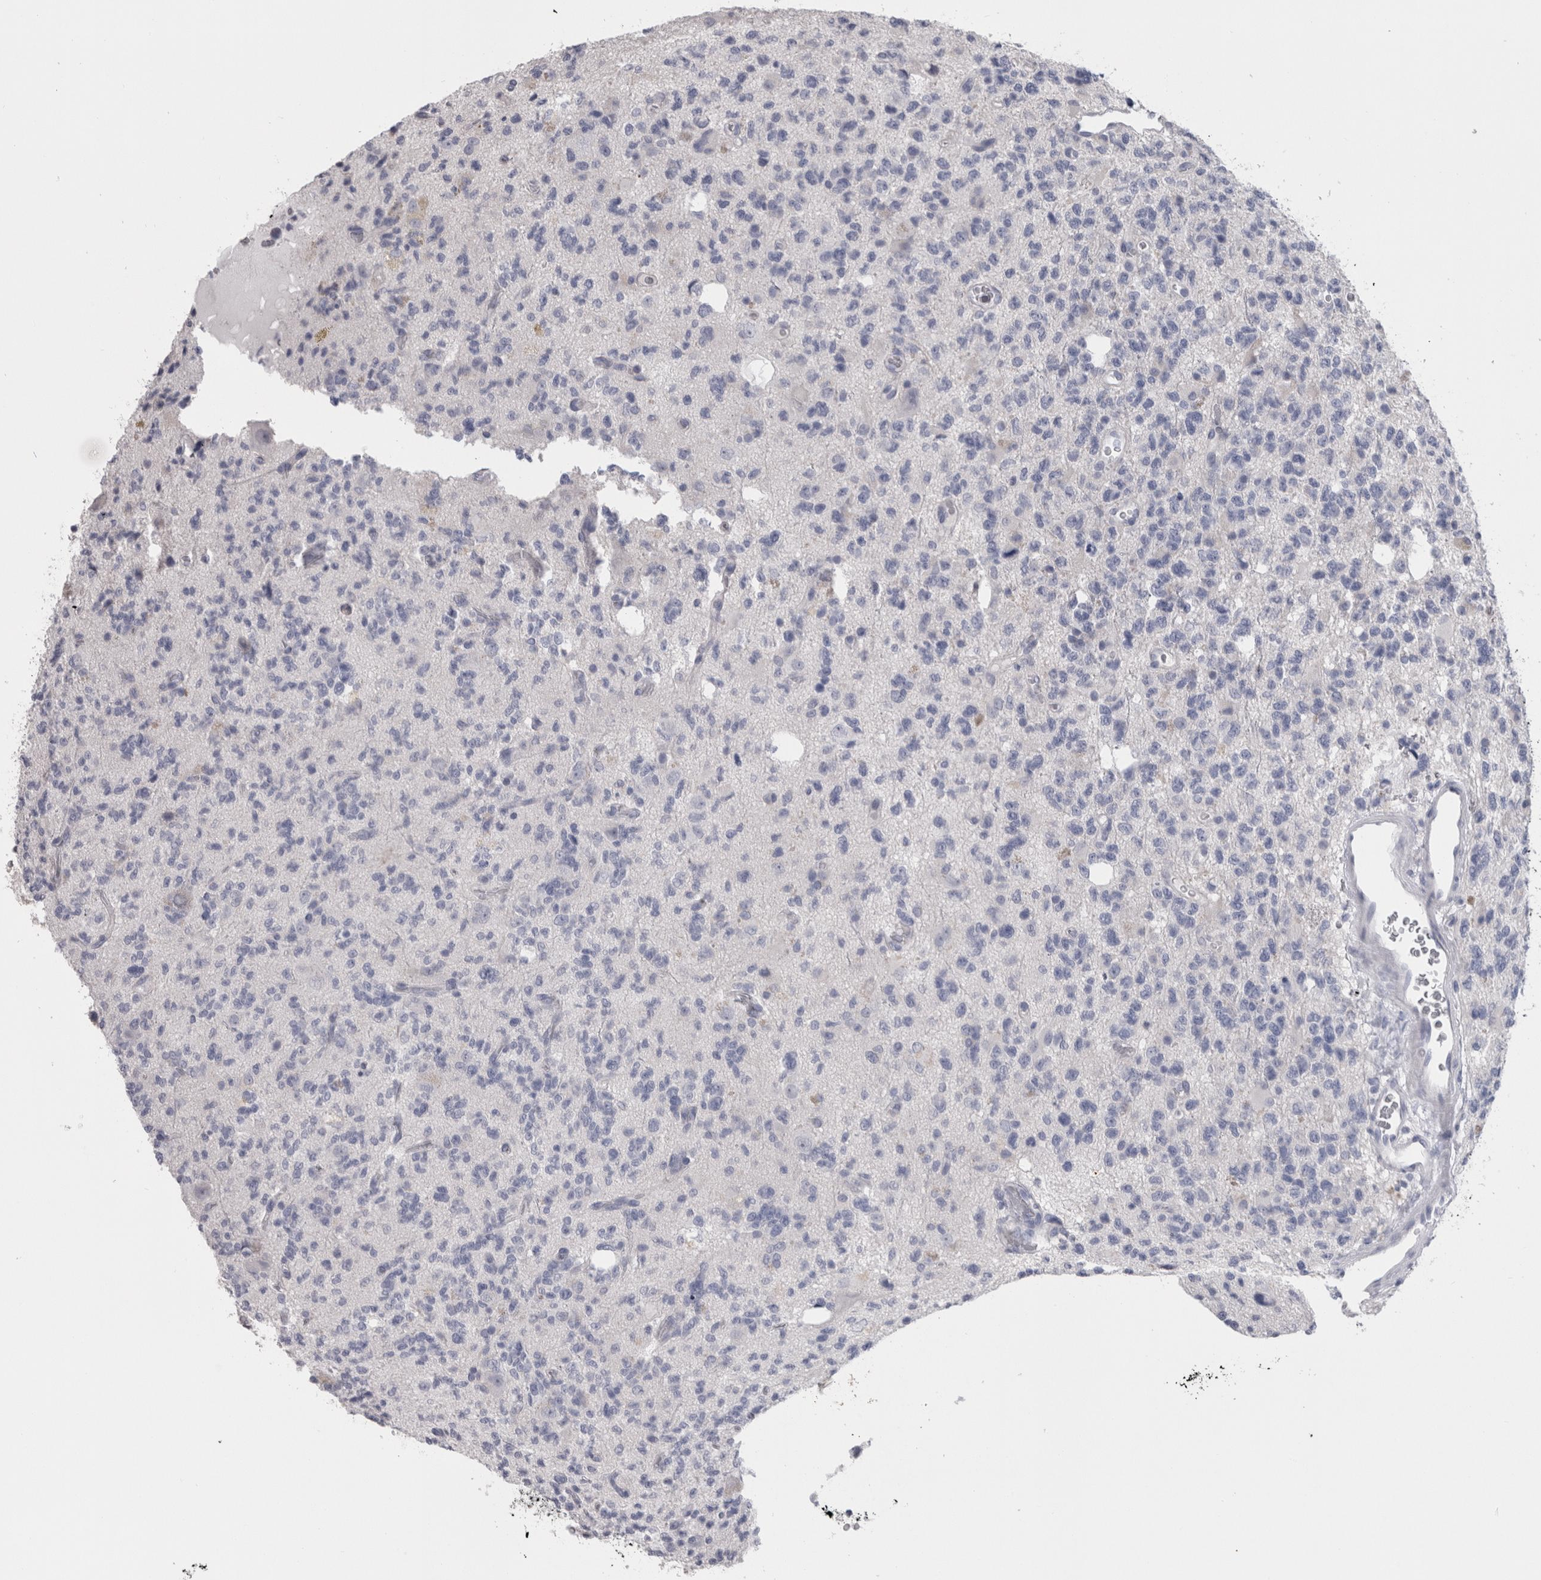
{"staining": {"intensity": "negative", "quantity": "none", "location": "none"}, "tissue": "glioma", "cell_type": "Tumor cells", "image_type": "cancer", "snomed": [{"axis": "morphology", "description": "Glioma, malignant, High grade"}, {"axis": "topography", "description": "Brain"}], "caption": "IHC image of human glioma stained for a protein (brown), which reveals no staining in tumor cells. (IHC, brightfield microscopy, high magnification).", "gene": "MSMB", "patient": {"sex": "female", "age": 62}}